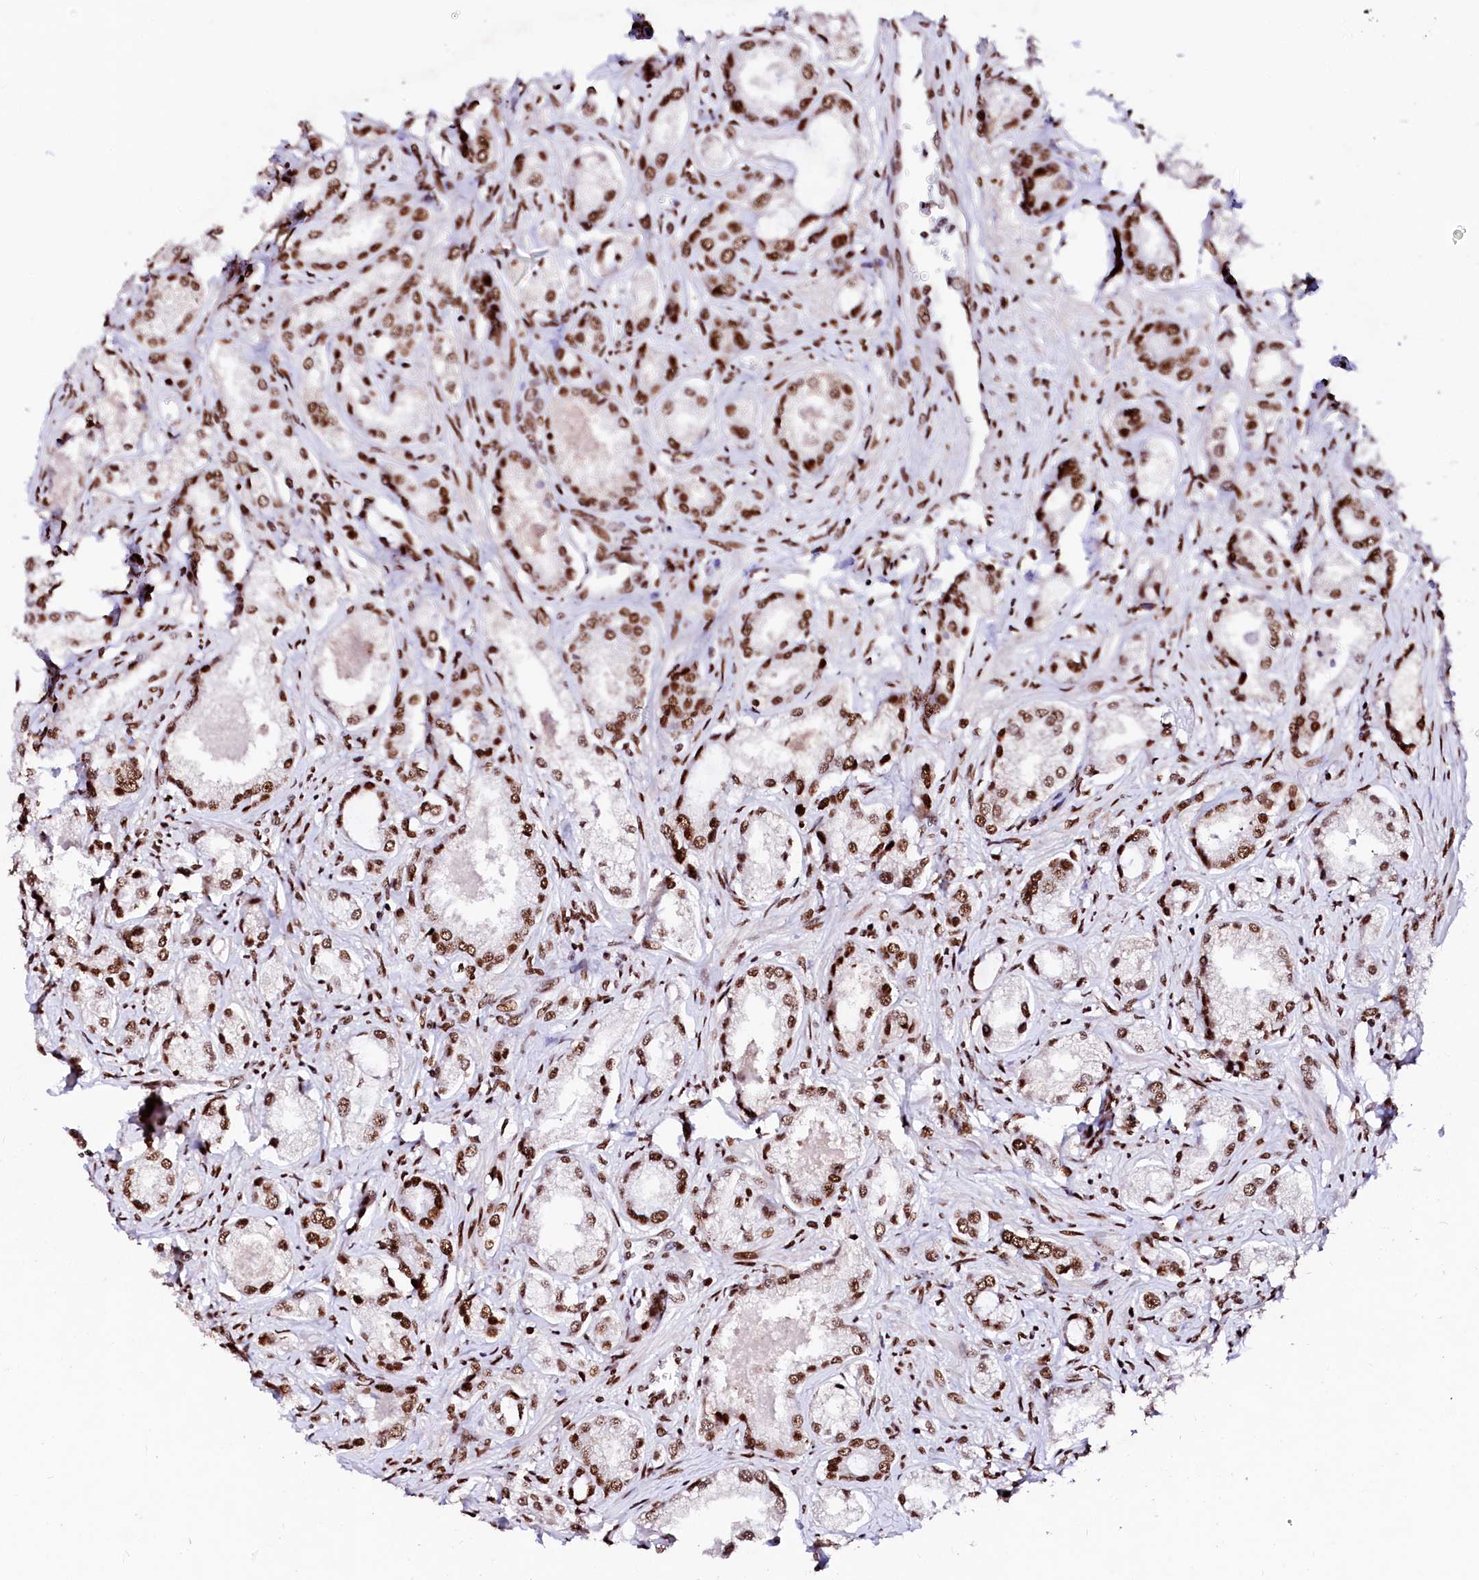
{"staining": {"intensity": "strong", "quantity": ">75%", "location": "nuclear"}, "tissue": "prostate cancer", "cell_type": "Tumor cells", "image_type": "cancer", "snomed": [{"axis": "morphology", "description": "Adenocarcinoma, Low grade"}, {"axis": "topography", "description": "Prostate"}], "caption": "This micrograph reveals immunohistochemistry (IHC) staining of human low-grade adenocarcinoma (prostate), with high strong nuclear positivity in approximately >75% of tumor cells.", "gene": "CPSF6", "patient": {"sex": "male", "age": 68}}